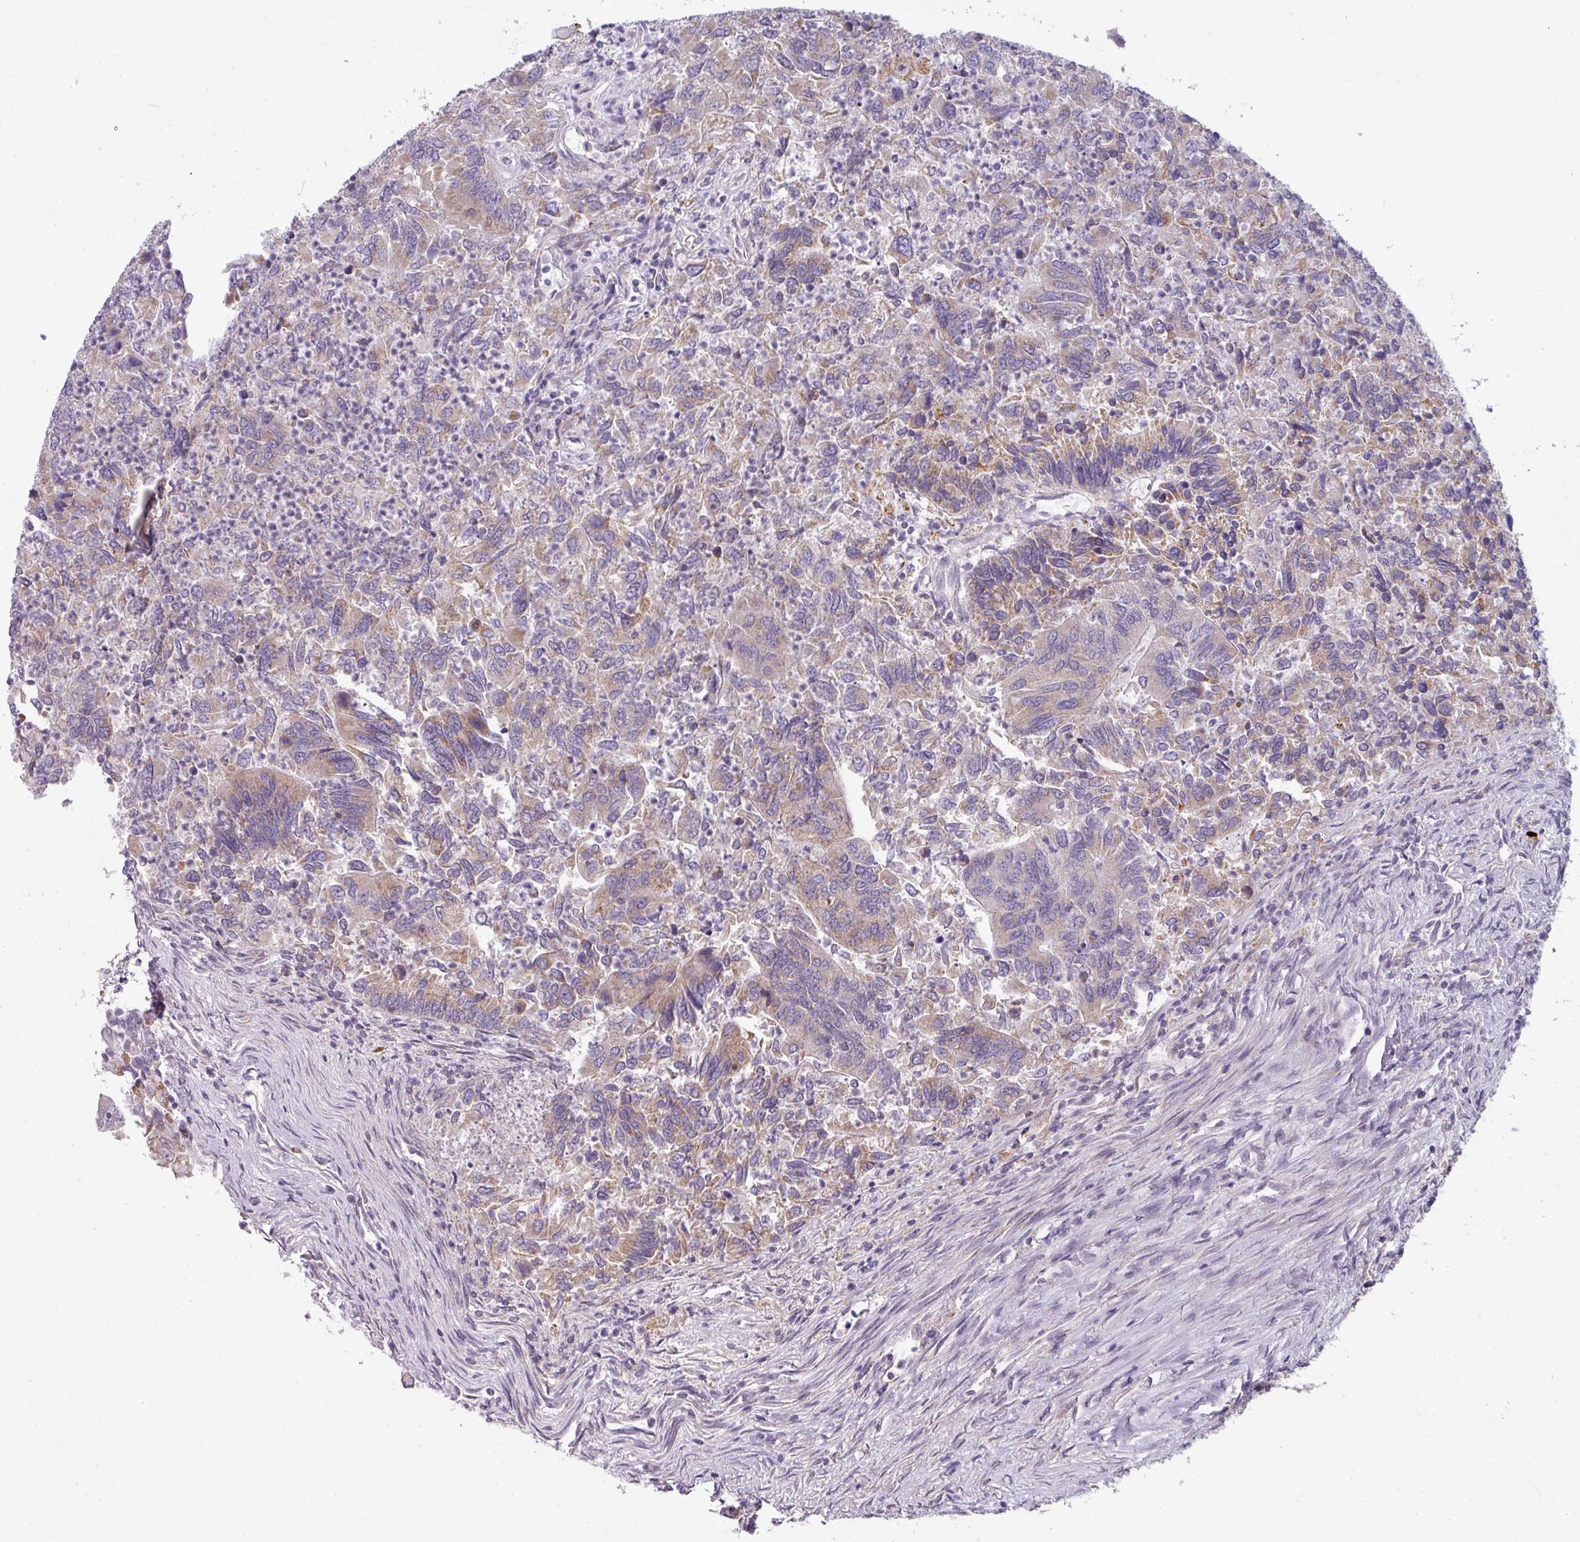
{"staining": {"intensity": "weak", "quantity": "25%-75%", "location": "cytoplasmic/membranous"}, "tissue": "colorectal cancer", "cell_type": "Tumor cells", "image_type": "cancer", "snomed": [{"axis": "morphology", "description": "Adenocarcinoma, NOS"}, {"axis": "topography", "description": "Colon"}], "caption": "Immunohistochemical staining of colorectal cancer (adenocarcinoma) shows low levels of weak cytoplasmic/membranous protein expression in about 25%-75% of tumor cells.", "gene": "C2orf68", "patient": {"sex": "female", "age": 67}}